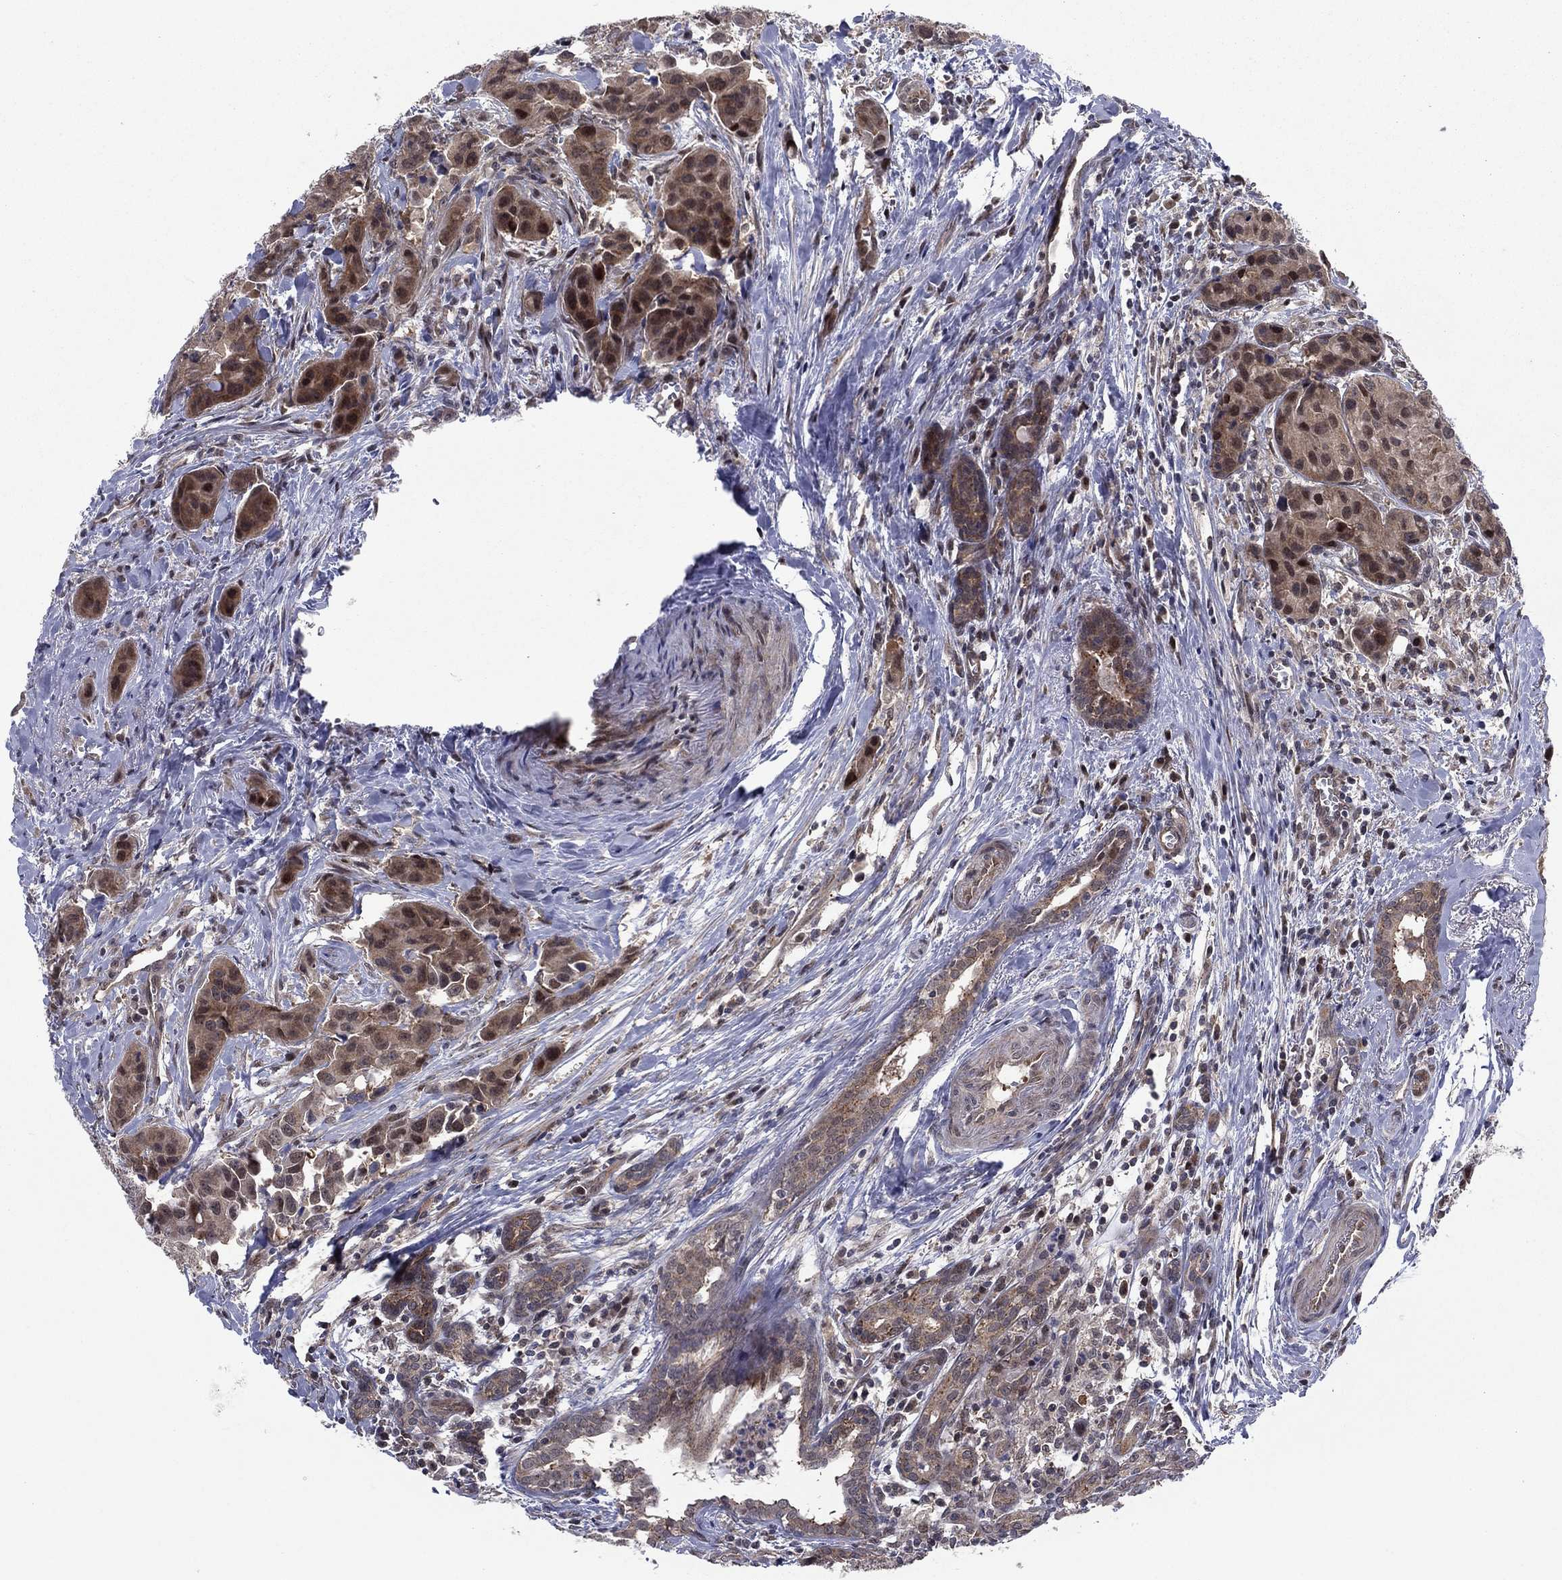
{"staining": {"intensity": "moderate", "quantity": "25%-75%", "location": "cytoplasmic/membranous,nuclear"}, "tissue": "head and neck cancer", "cell_type": "Tumor cells", "image_type": "cancer", "snomed": [{"axis": "morphology", "description": "Adenocarcinoma, NOS"}, {"axis": "topography", "description": "Head-Neck"}], "caption": "Brown immunohistochemical staining in head and neck adenocarcinoma exhibits moderate cytoplasmic/membranous and nuclear expression in about 25%-75% of tumor cells. (DAB (3,3'-diaminobenzidine) IHC, brown staining for protein, blue staining for nuclei).", "gene": "PSMC1", "patient": {"sex": "male", "age": 76}}